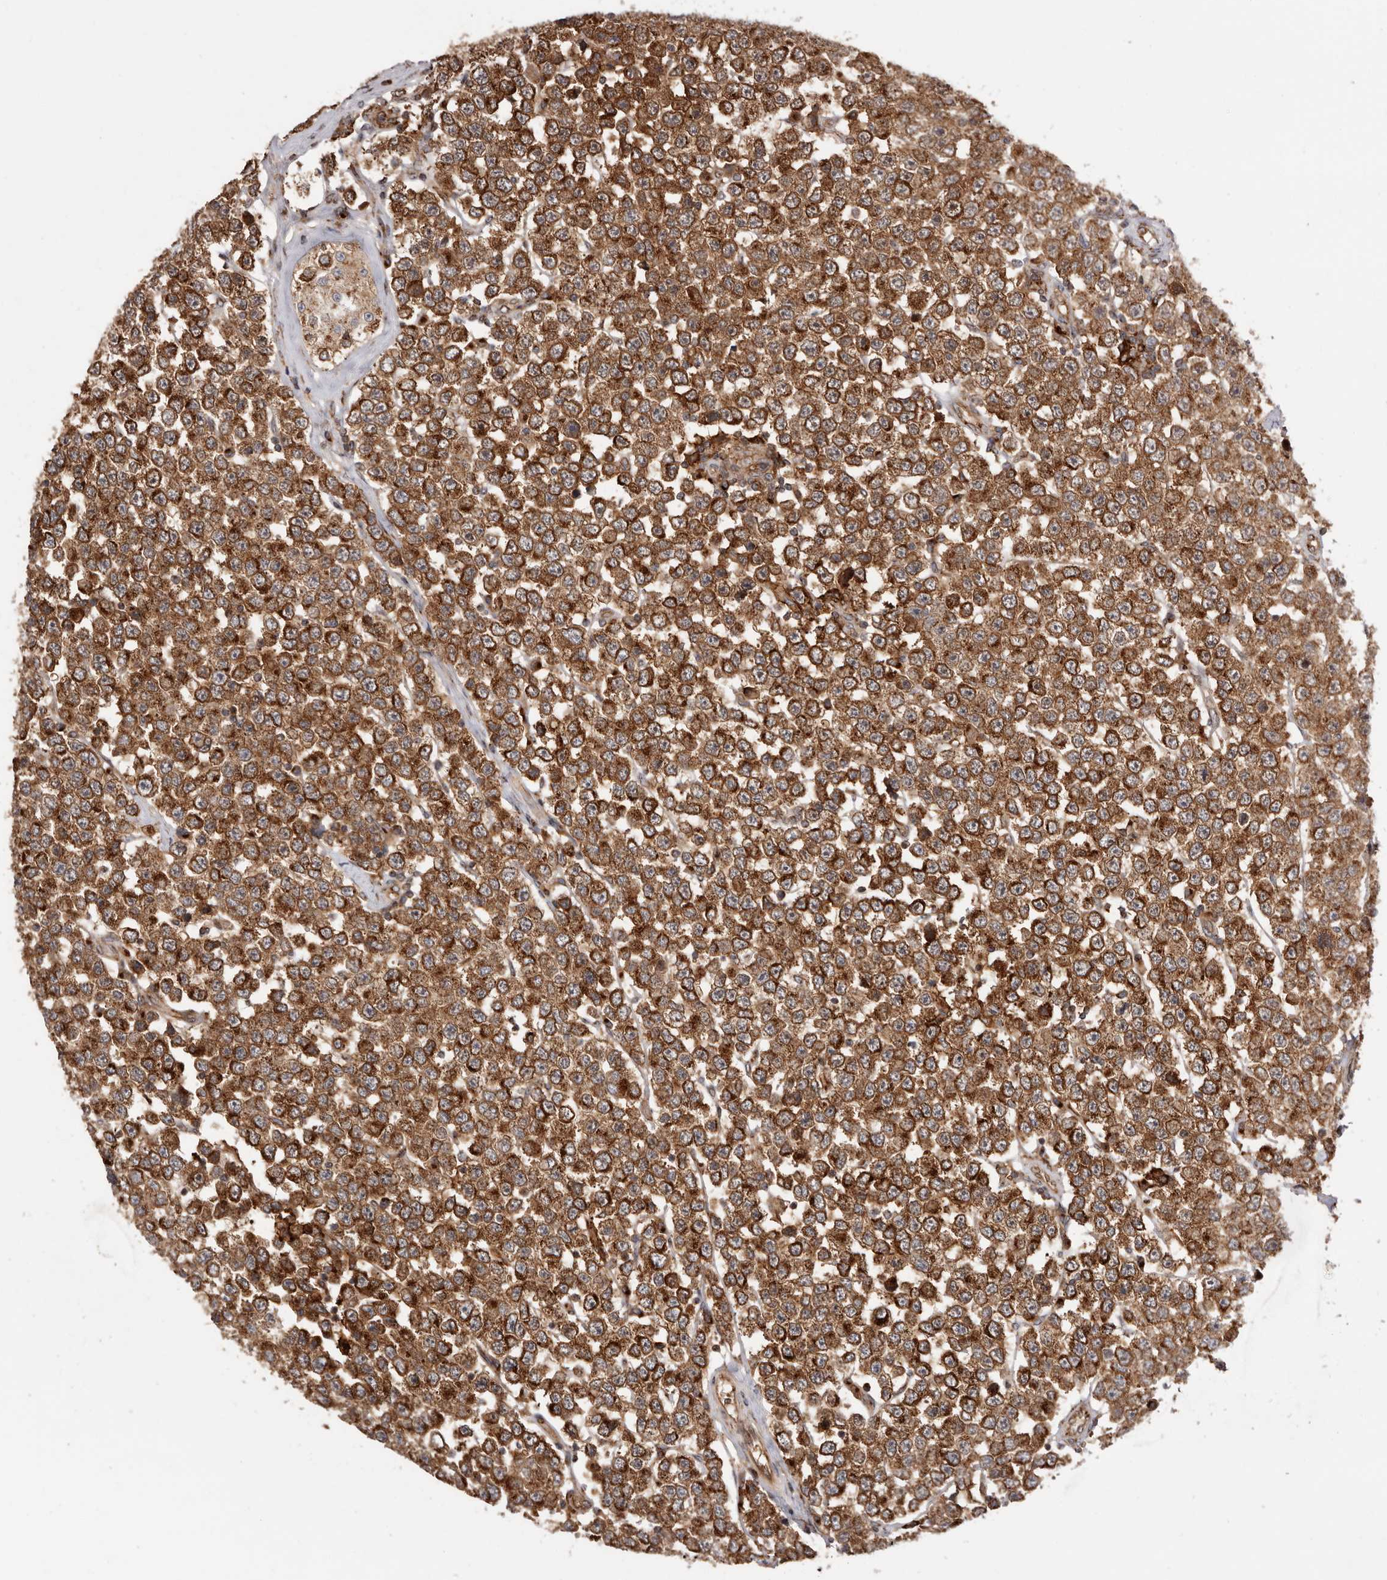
{"staining": {"intensity": "strong", "quantity": ">75%", "location": "cytoplasmic/membranous"}, "tissue": "testis cancer", "cell_type": "Tumor cells", "image_type": "cancer", "snomed": [{"axis": "morphology", "description": "Seminoma, NOS"}, {"axis": "topography", "description": "Testis"}], "caption": "This is an image of immunohistochemistry staining of testis cancer (seminoma), which shows strong staining in the cytoplasmic/membranous of tumor cells.", "gene": "GPR27", "patient": {"sex": "male", "age": 28}}